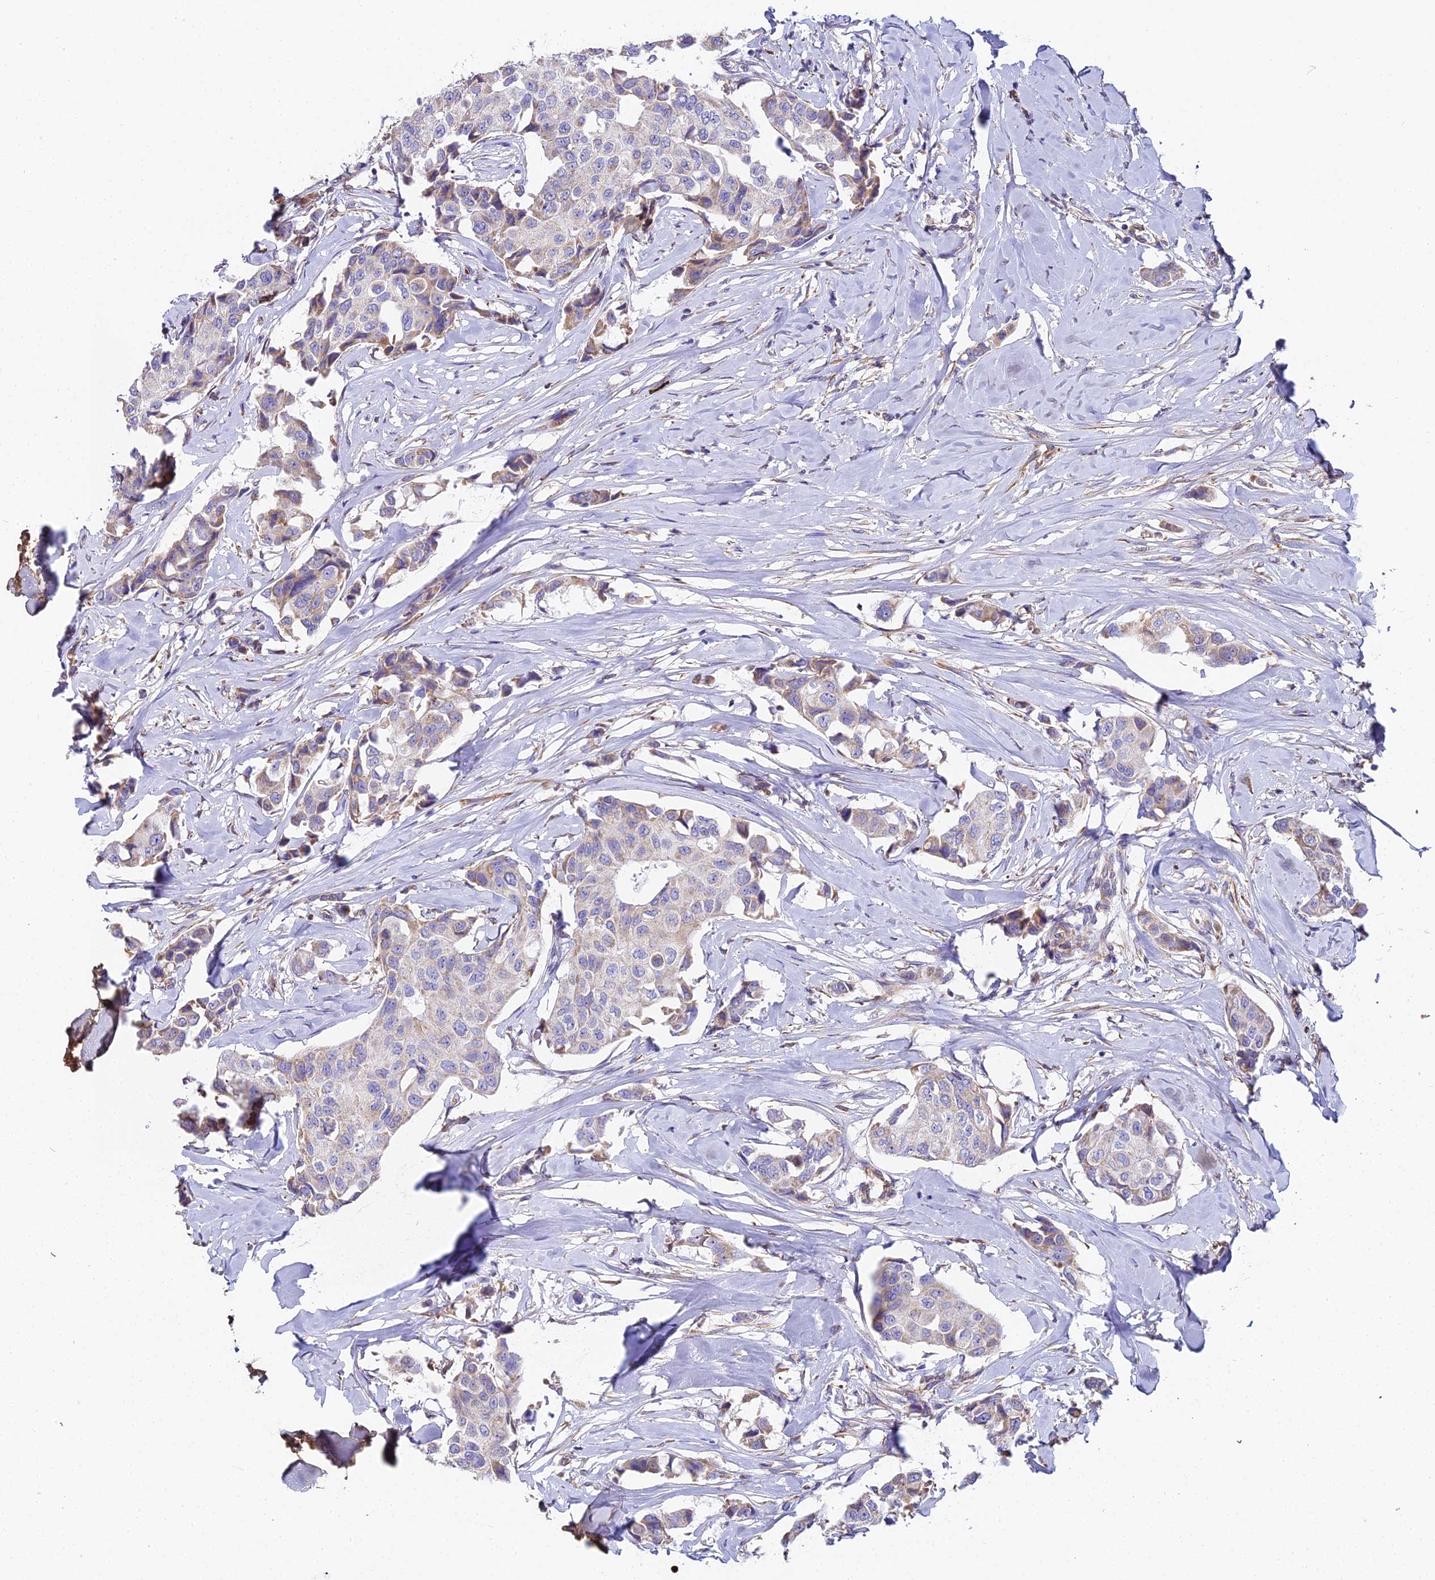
{"staining": {"intensity": "negative", "quantity": "none", "location": "none"}, "tissue": "breast cancer", "cell_type": "Tumor cells", "image_type": "cancer", "snomed": [{"axis": "morphology", "description": "Duct carcinoma"}, {"axis": "topography", "description": "Breast"}], "caption": "High magnification brightfield microscopy of breast invasive ductal carcinoma stained with DAB (3,3'-diaminobenzidine) (brown) and counterstained with hematoxylin (blue): tumor cells show no significant staining.", "gene": "BEX4", "patient": {"sex": "female", "age": 80}}